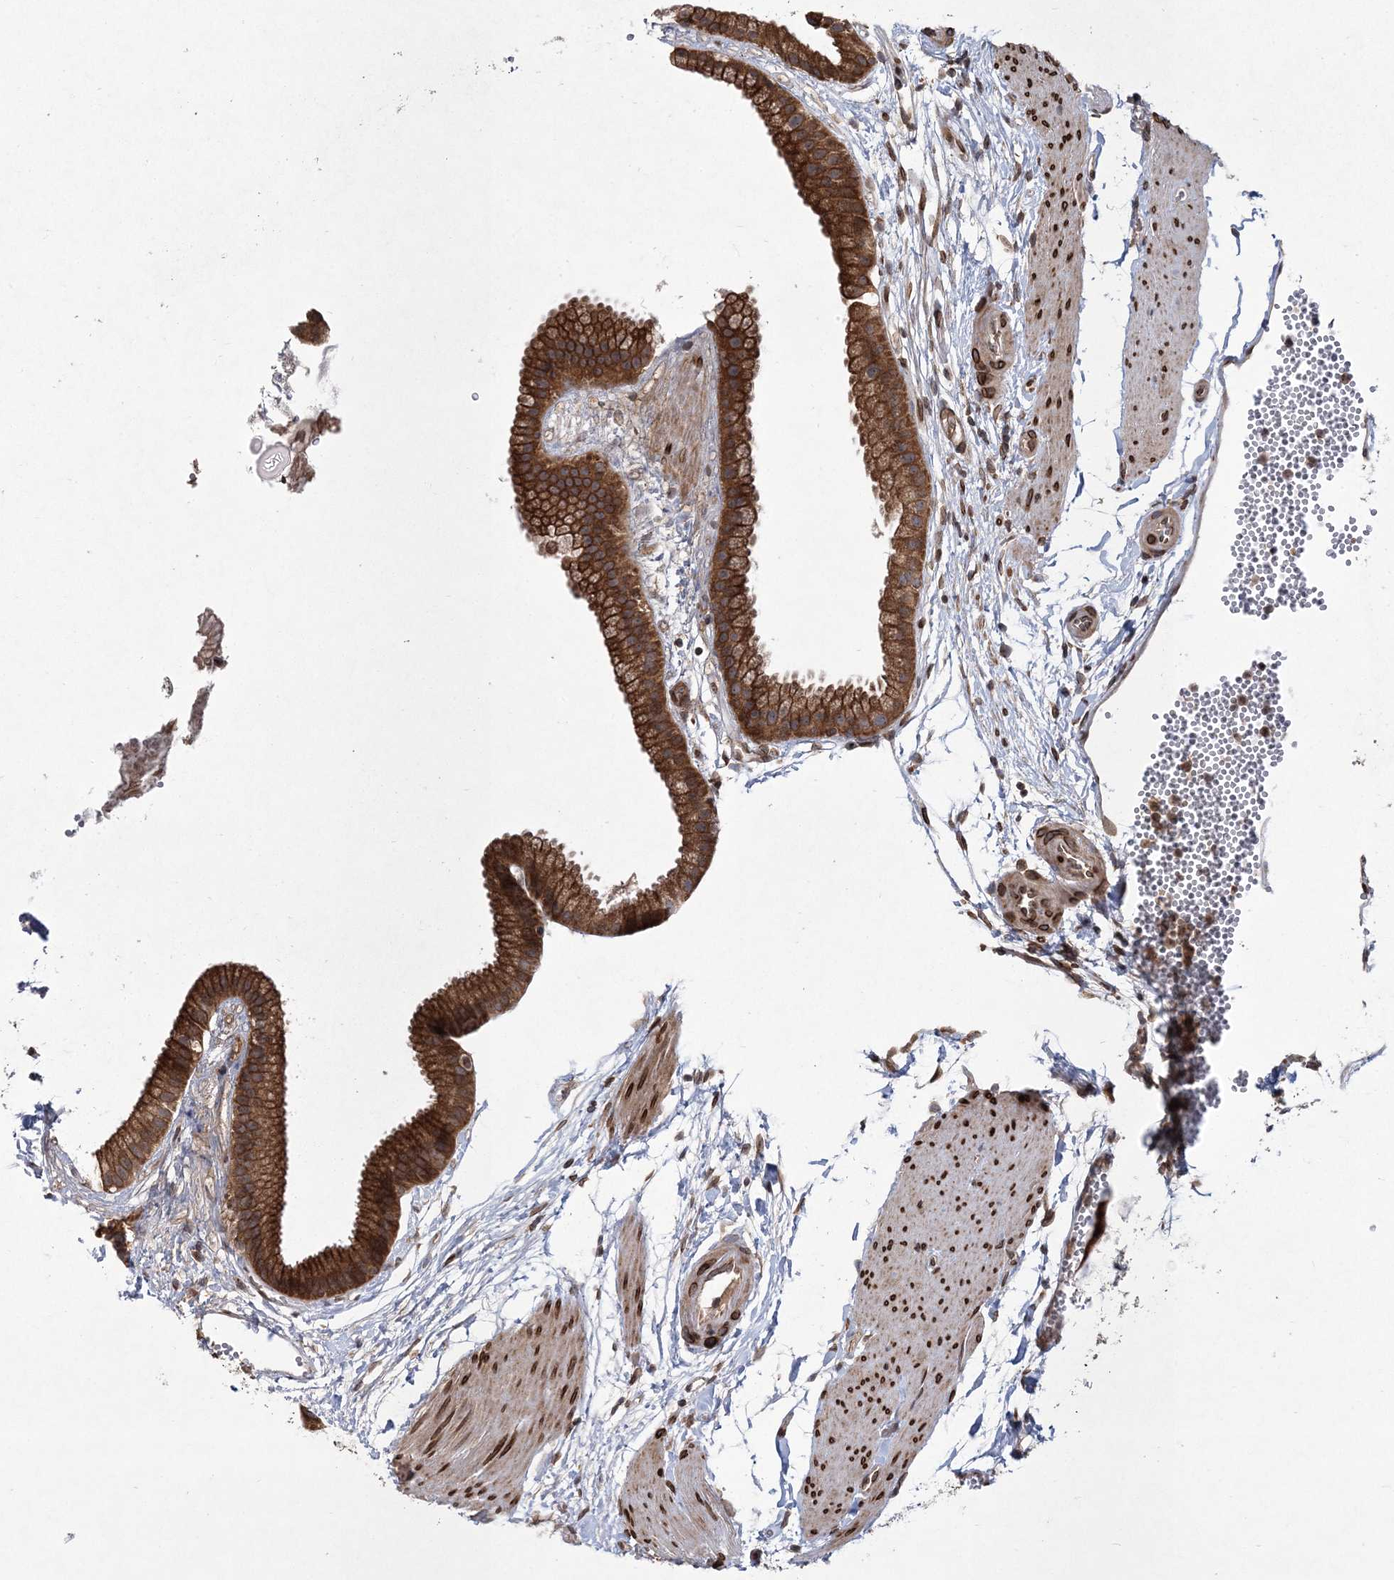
{"staining": {"intensity": "strong", "quantity": ">75%", "location": "cytoplasmic/membranous"}, "tissue": "gallbladder", "cell_type": "Glandular cells", "image_type": "normal", "snomed": [{"axis": "morphology", "description": "Normal tissue, NOS"}, {"axis": "topography", "description": "Gallbladder"}], "caption": "High-power microscopy captured an immunohistochemistry histopathology image of normal gallbladder, revealing strong cytoplasmic/membranous positivity in approximately >75% of glandular cells.", "gene": "DNAJC27", "patient": {"sex": "female", "age": 64}}